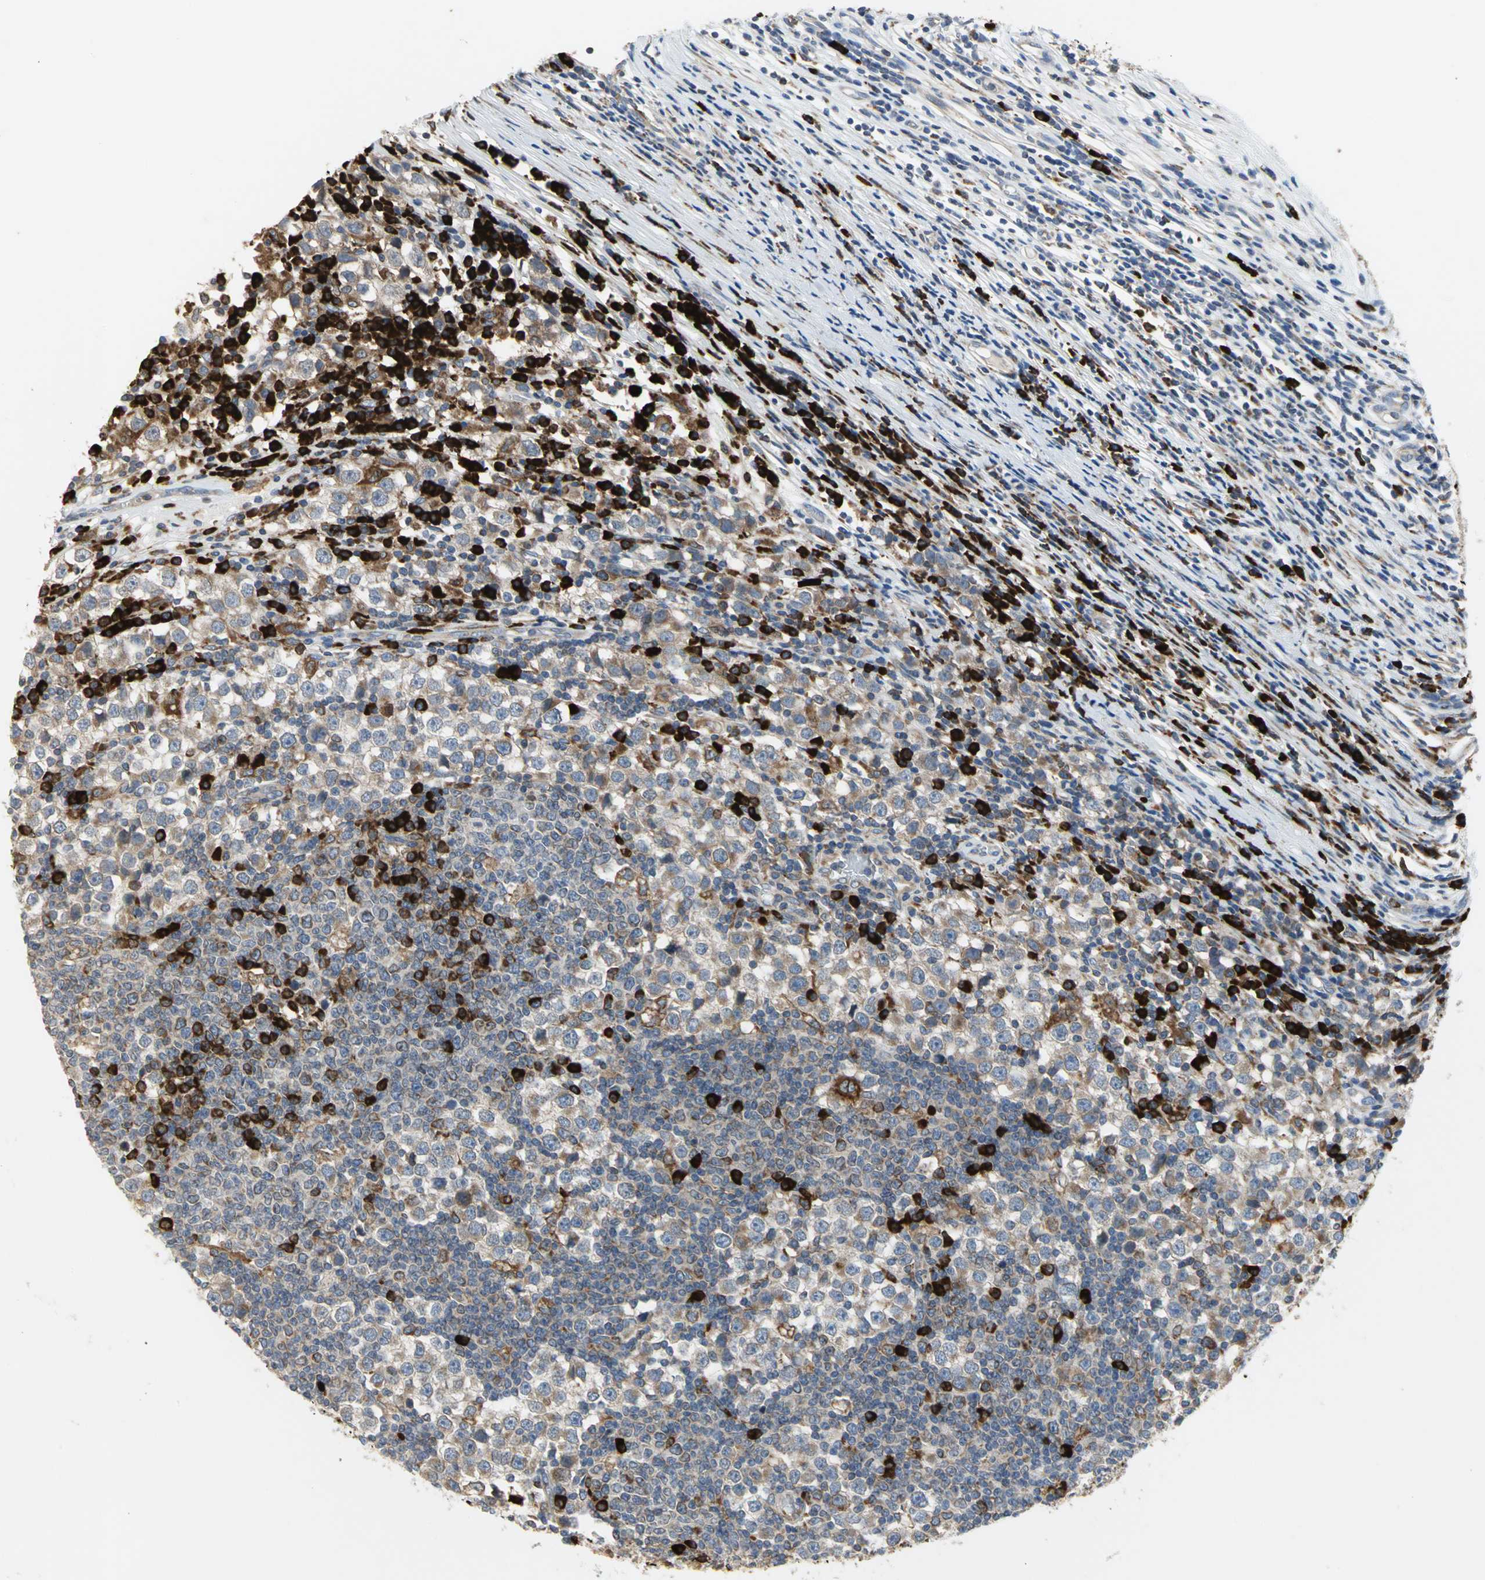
{"staining": {"intensity": "moderate", "quantity": "25%-75%", "location": "cytoplasmic/membranous"}, "tissue": "testis cancer", "cell_type": "Tumor cells", "image_type": "cancer", "snomed": [{"axis": "morphology", "description": "Seminoma, NOS"}, {"axis": "topography", "description": "Testis"}], "caption": "The image displays immunohistochemical staining of seminoma (testis). There is moderate cytoplasmic/membranous expression is present in approximately 25%-75% of tumor cells.", "gene": "SDF2L1", "patient": {"sex": "male", "age": 65}}